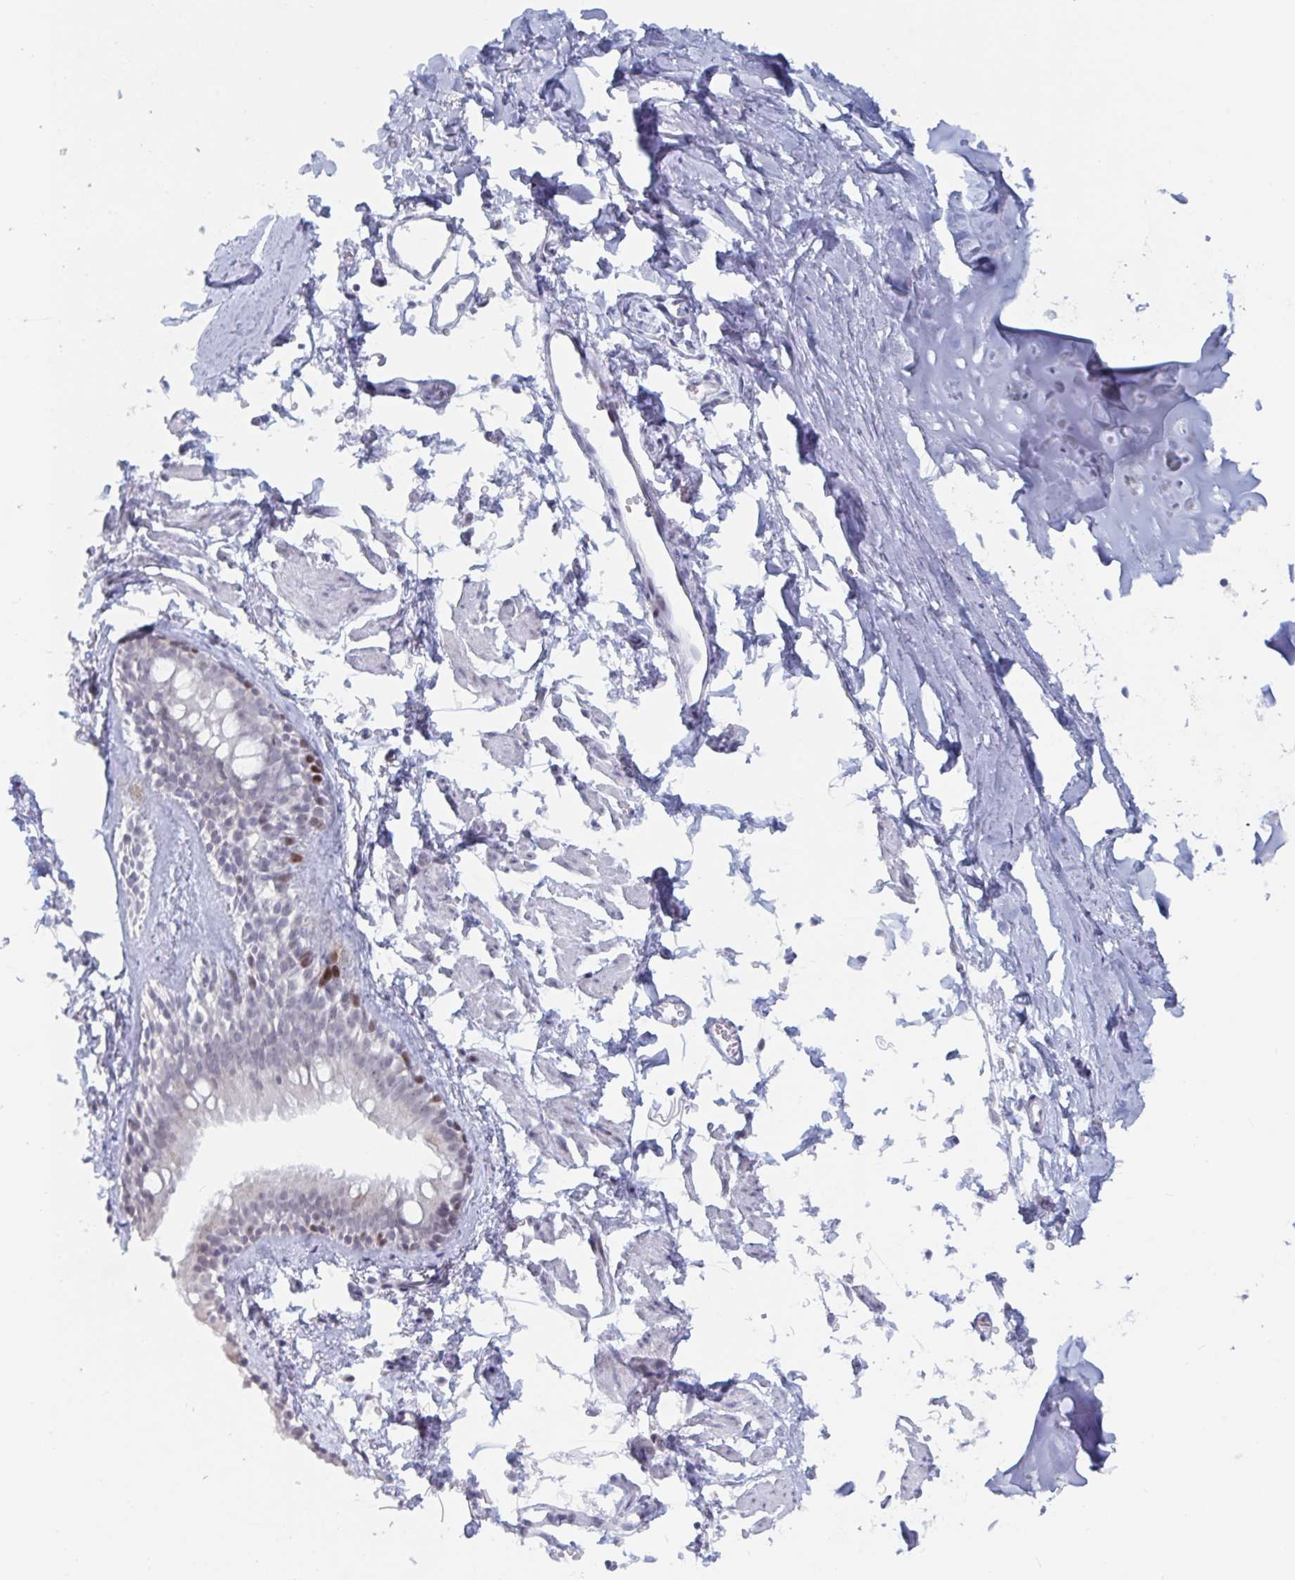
{"staining": {"intensity": "moderate", "quantity": "25%-75%", "location": "cytoplasmic/membranous,nuclear"}, "tissue": "bronchus", "cell_type": "Respiratory epithelial cells", "image_type": "normal", "snomed": [{"axis": "morphology", "description": "Normal tissue, NOS"}, {"axis": "topography", "description": "Cartilage tissue"}, {"axis": "topography", "description": "Bronchus"}], "caption": "A histopathology image of bronchus stained for a protein shows moderate cytoplasmic/membranous,nuclear brown staining in respiratory epithelial cells. Immunohistochemistry stains the protein in brown and the nuclei are stained blue.", "gene": "NR1H2", "patient": {"sex": "female", "age": 59}}